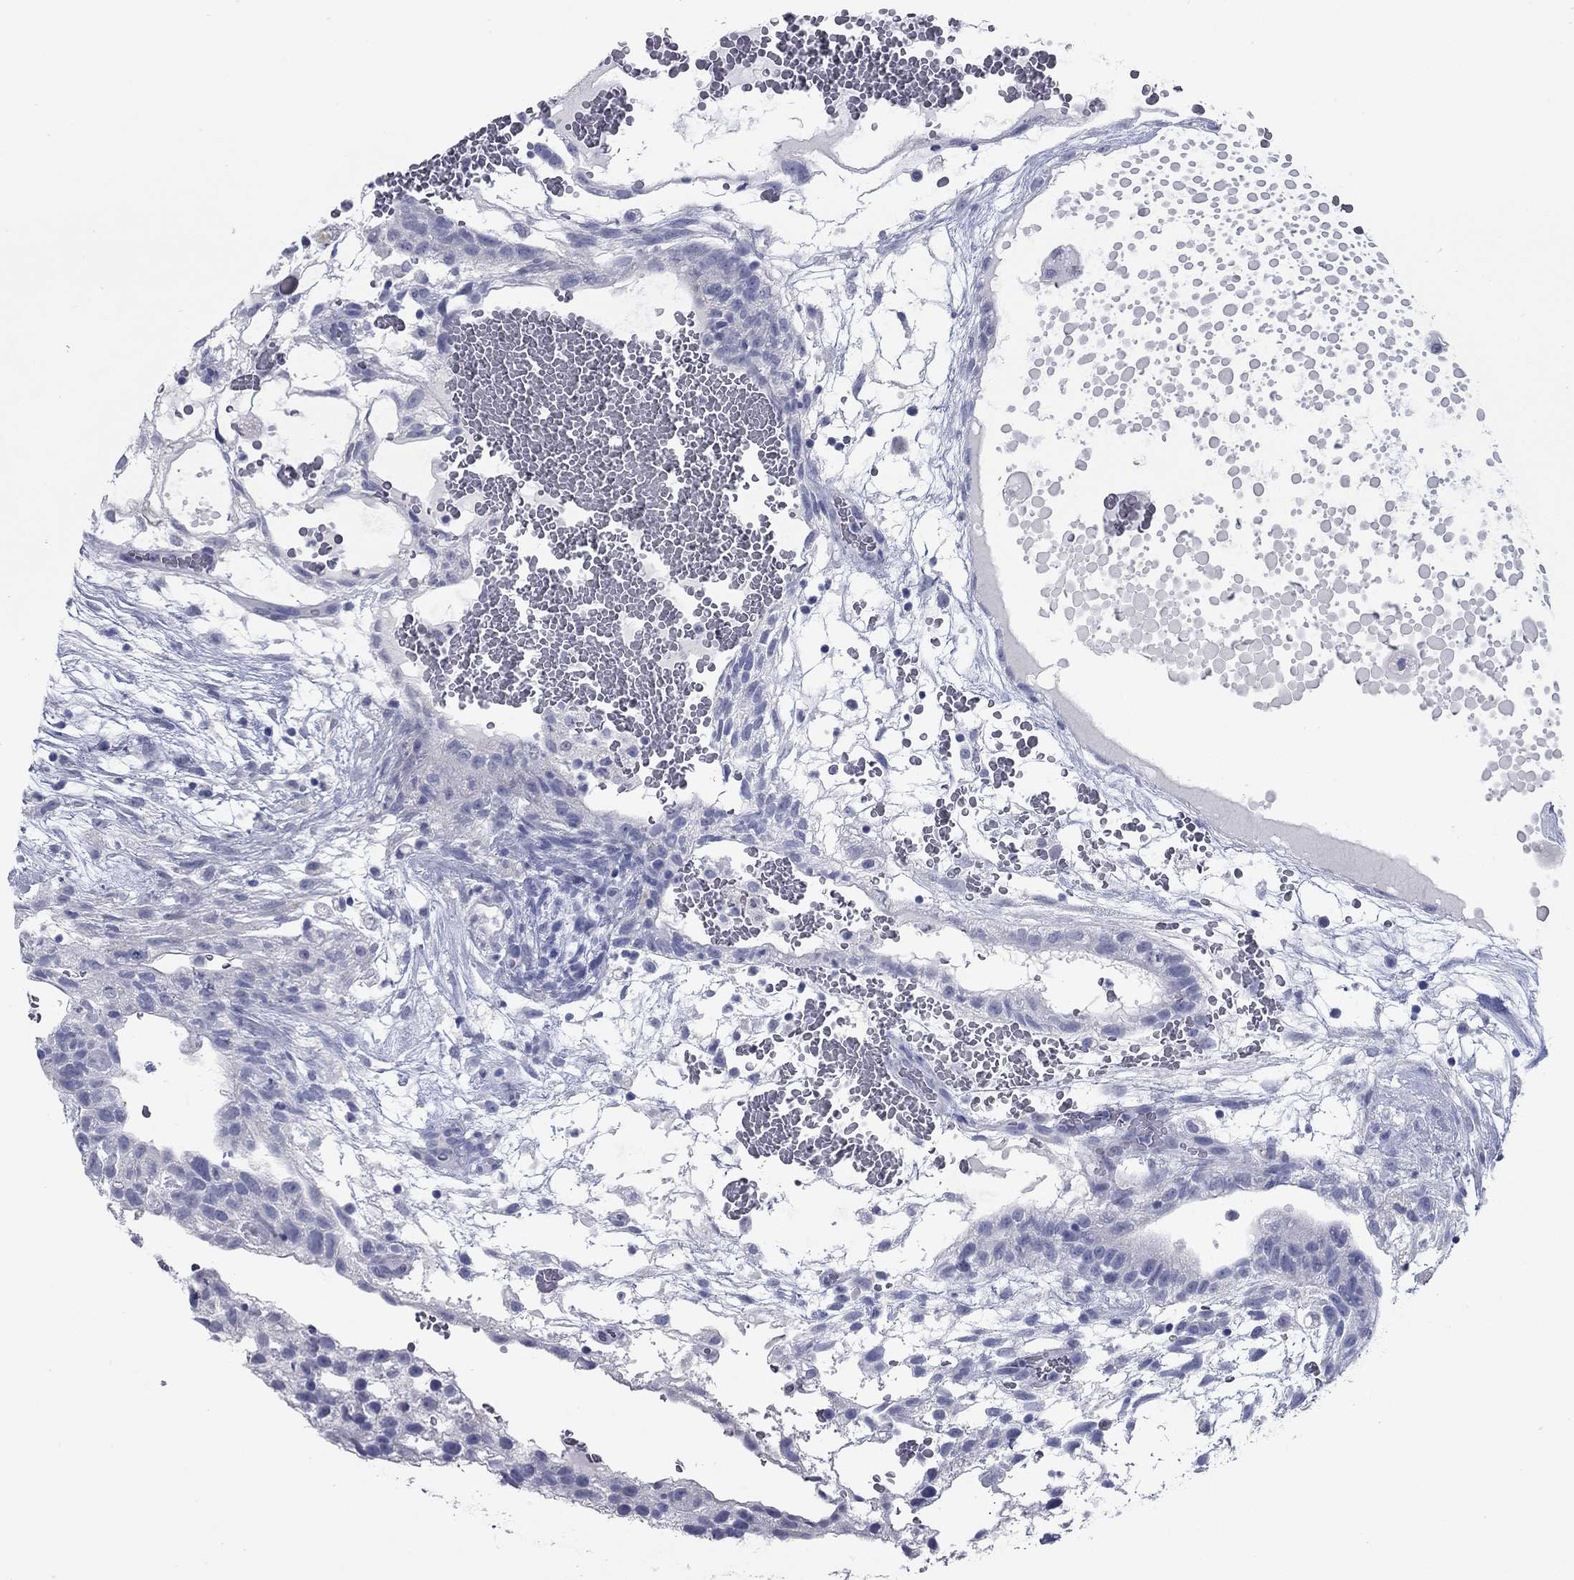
{"staining": {"intensity": "negative", "quantity": "none", "location": "none"}, "tissue": "testis cancer", "cell_type": "Tumor cells", "image_type": "cancer", "snomed": [{"axis": "morphology", "description": "Normal tissue, NOS"}, {"axis": "morphology", "description": "Carcinoma, Embryonal, NOS"}, {"axis": "topography", "description": "Testis"}], "caption": "Immunohistochemistry (IHC) of human testis embryonal carcinoma displays no positivity in tumor cells. Nuclei are stained in blue.", "gene": "KIRREL2", "patient": {"sex": "male", "age": 32}}